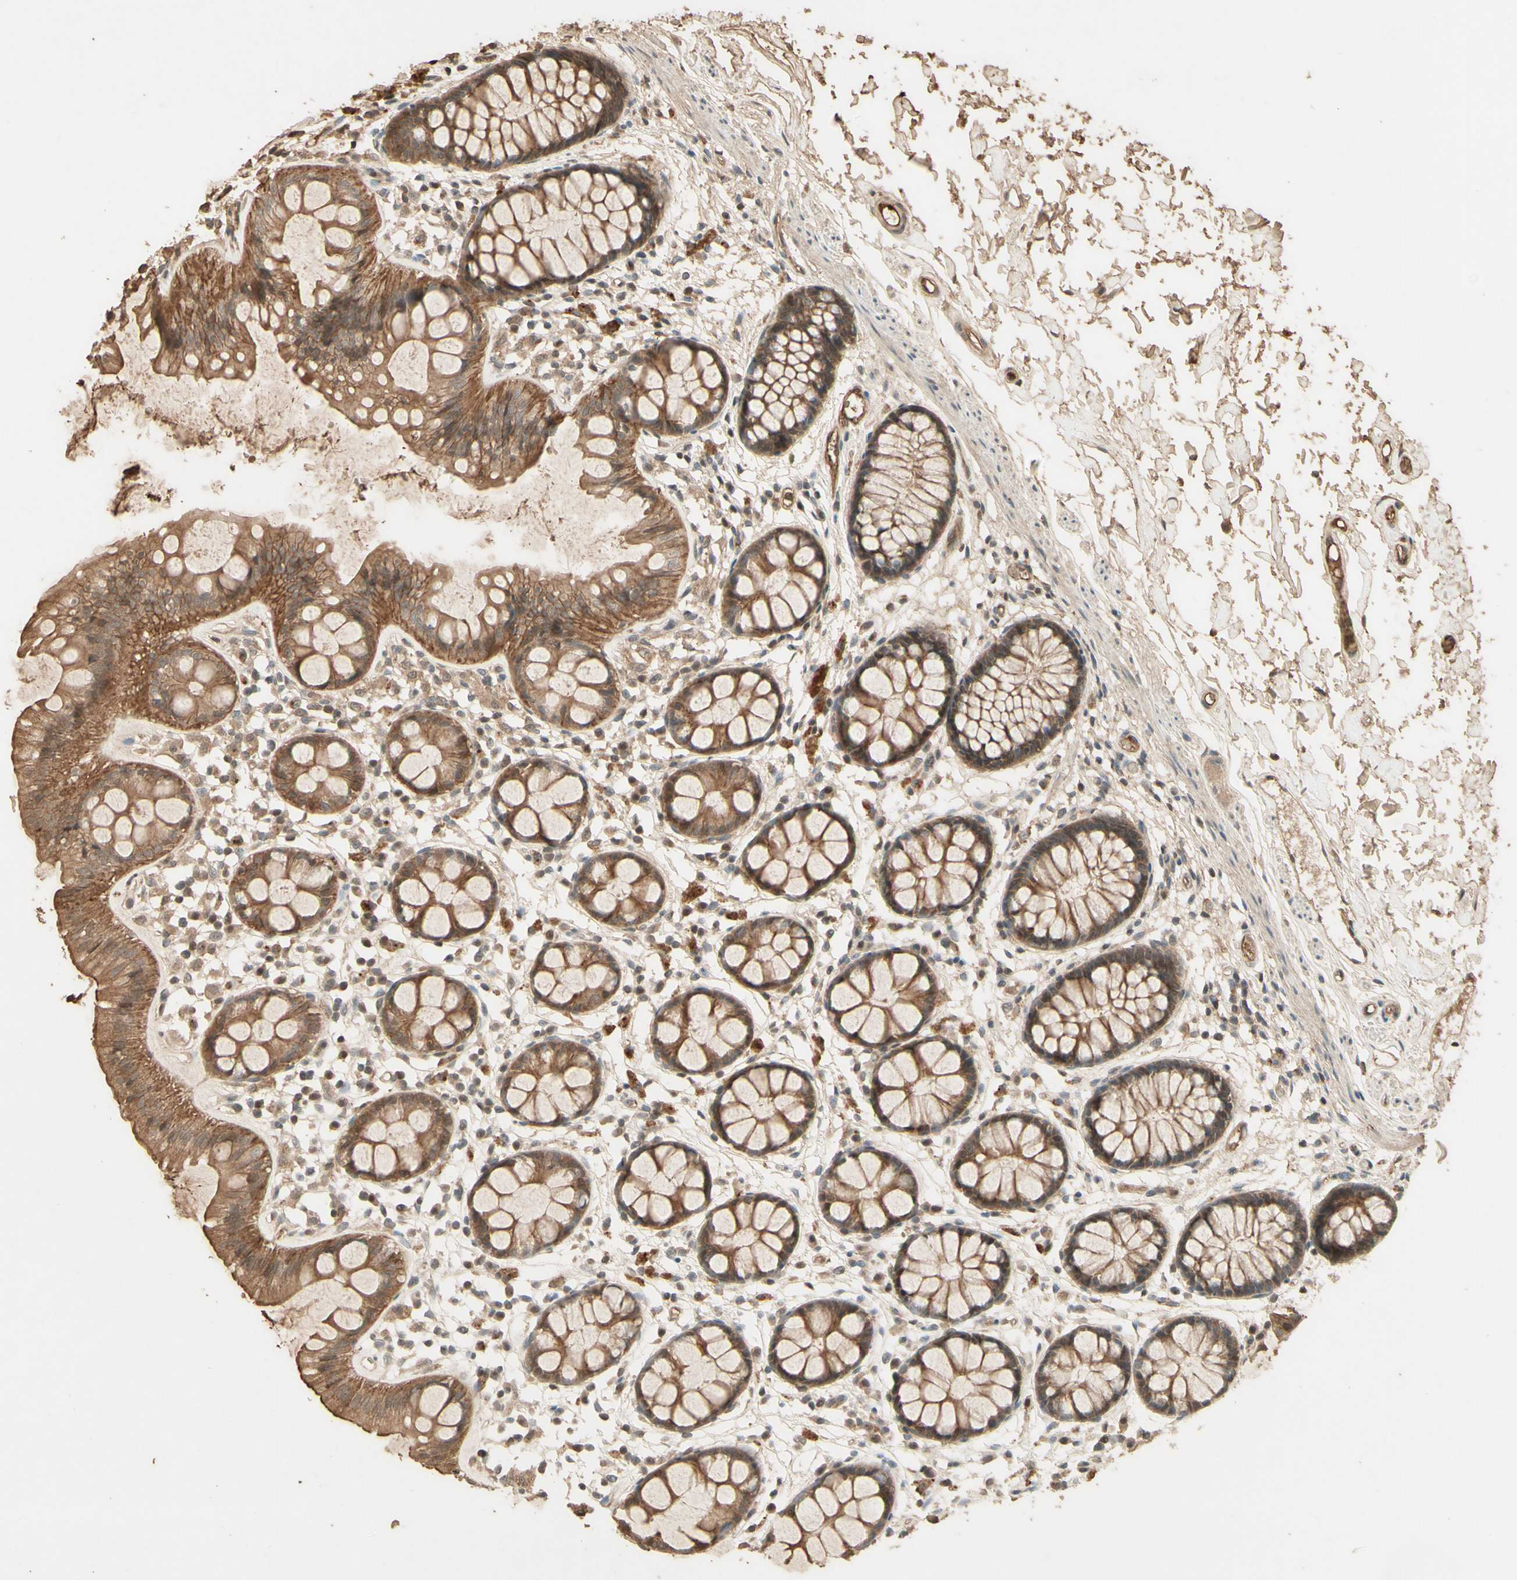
{"staining": {"intensity": "moderate", "quantity": ">75%", "location": "cytoplasmic/membranous"}, "tissue": "rectum", "cell_type": "Glandular cells", "image_type": "normal", "snomed": [{"axis": "morphology", "description": "Normal tissue, NOS"}, {"axis": "topography", "description": "Rectum"}], "caption": "Approximately >75% of glandular cells in benign human rectum display moderate cytoplasmic/membranous protein expression as visualized by brown immunohistochemical staining.", "gene": "SMAD9", "patient": {"sex": "female", "age": 66}}